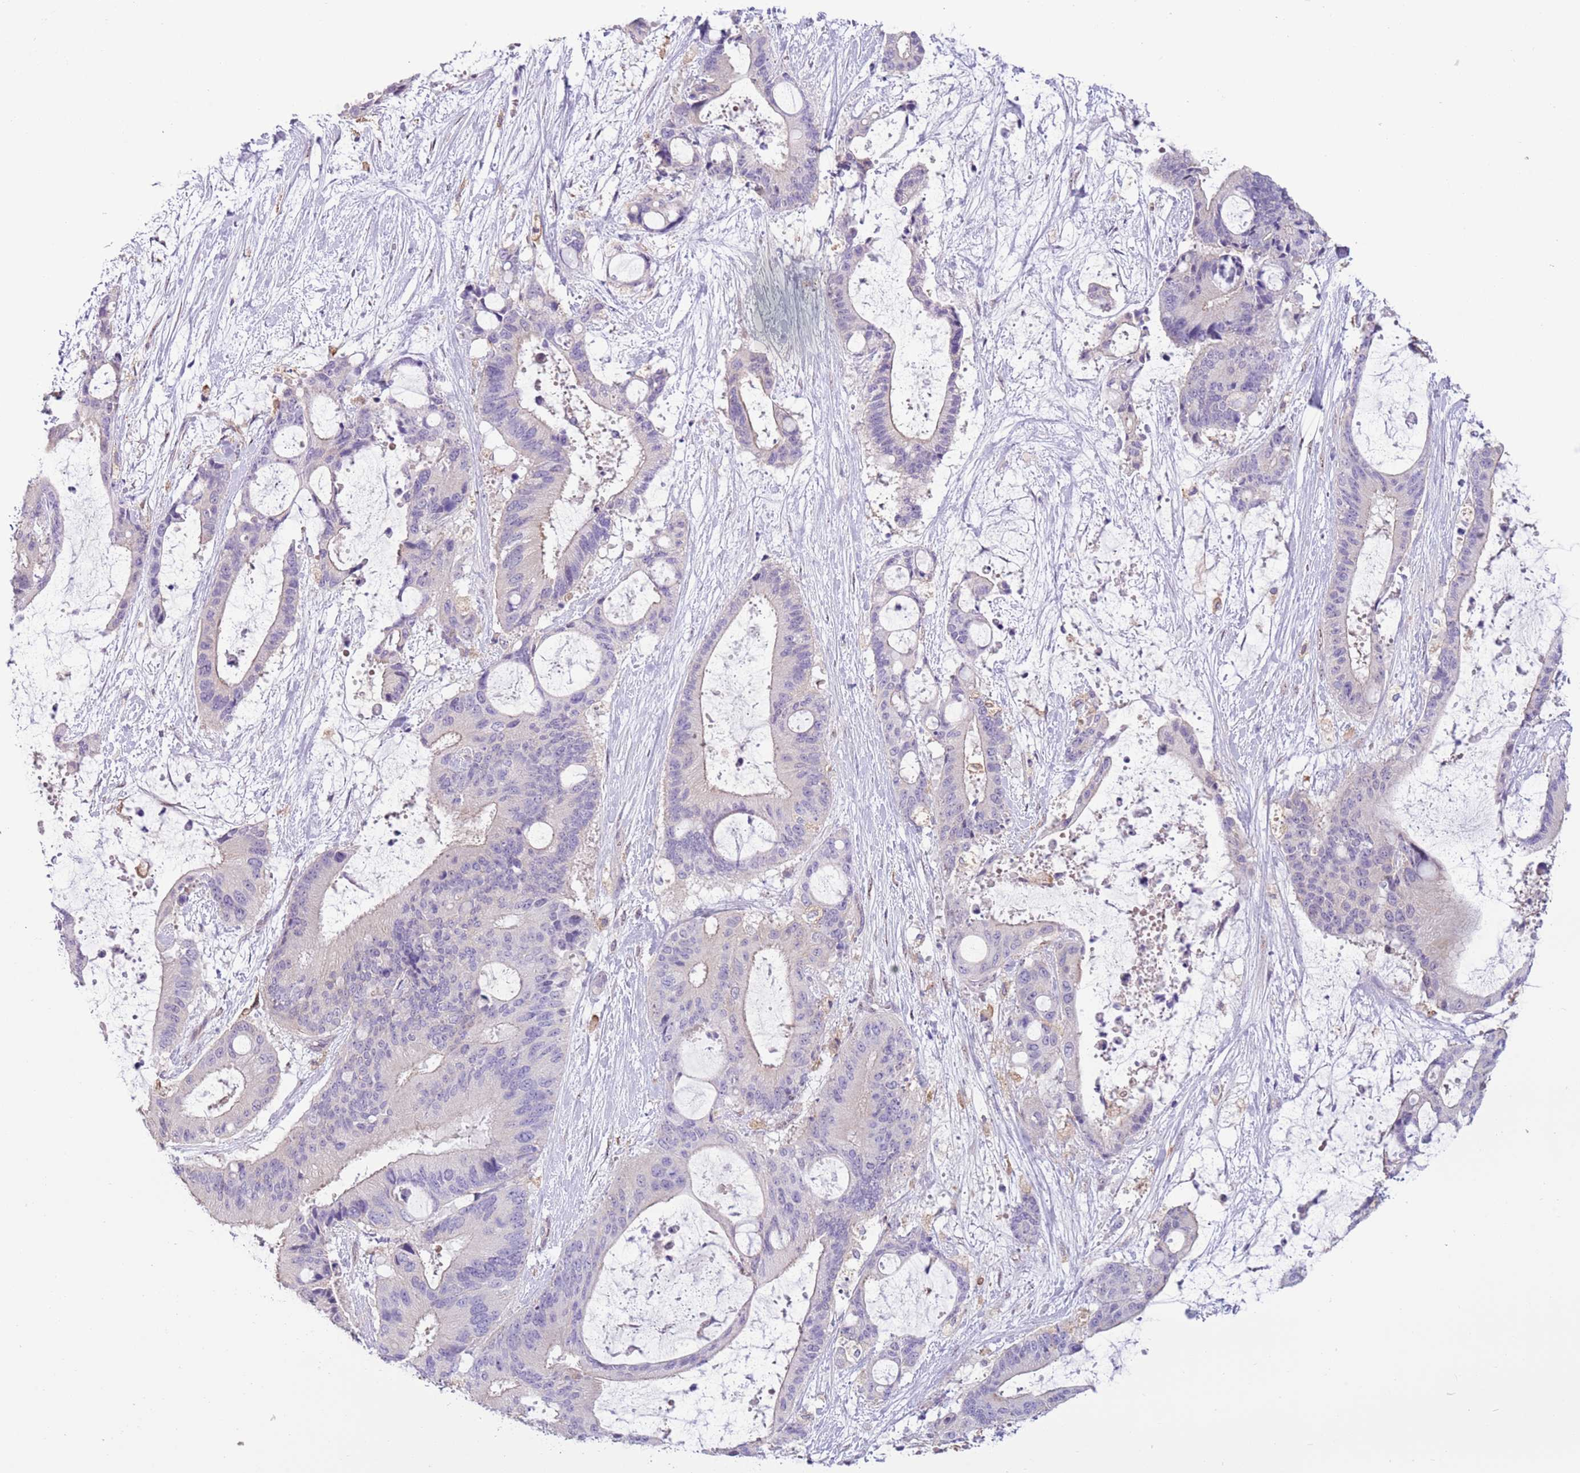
{"staining": {"intensity": "negative", "quantity": "none", "location": "none"}, "tissue": "liver cancer", "cell_type": "Tumor cells", "image_type": "cancer", "snomed": [{"axis": "morphology", "description": "Normal tissue, NOS"}, {"axis": "morphology", "description": "Cholangiocarcinoma"}, {"axis": "topography", "description": "Liver"}, {"axis": "topography", "description": "Peripheral nerve tissue"}], "caption": "High magnification brightfield microscopy of liver cholangiocarcinoma stained with DAB (3,3'-diaminobenzidine) (brown) and counterstained with hematoxylin (blue): tumor cells show no significant staining.", "gene": "CAPN9", "patient": {"sex": "female", "age": 73}}